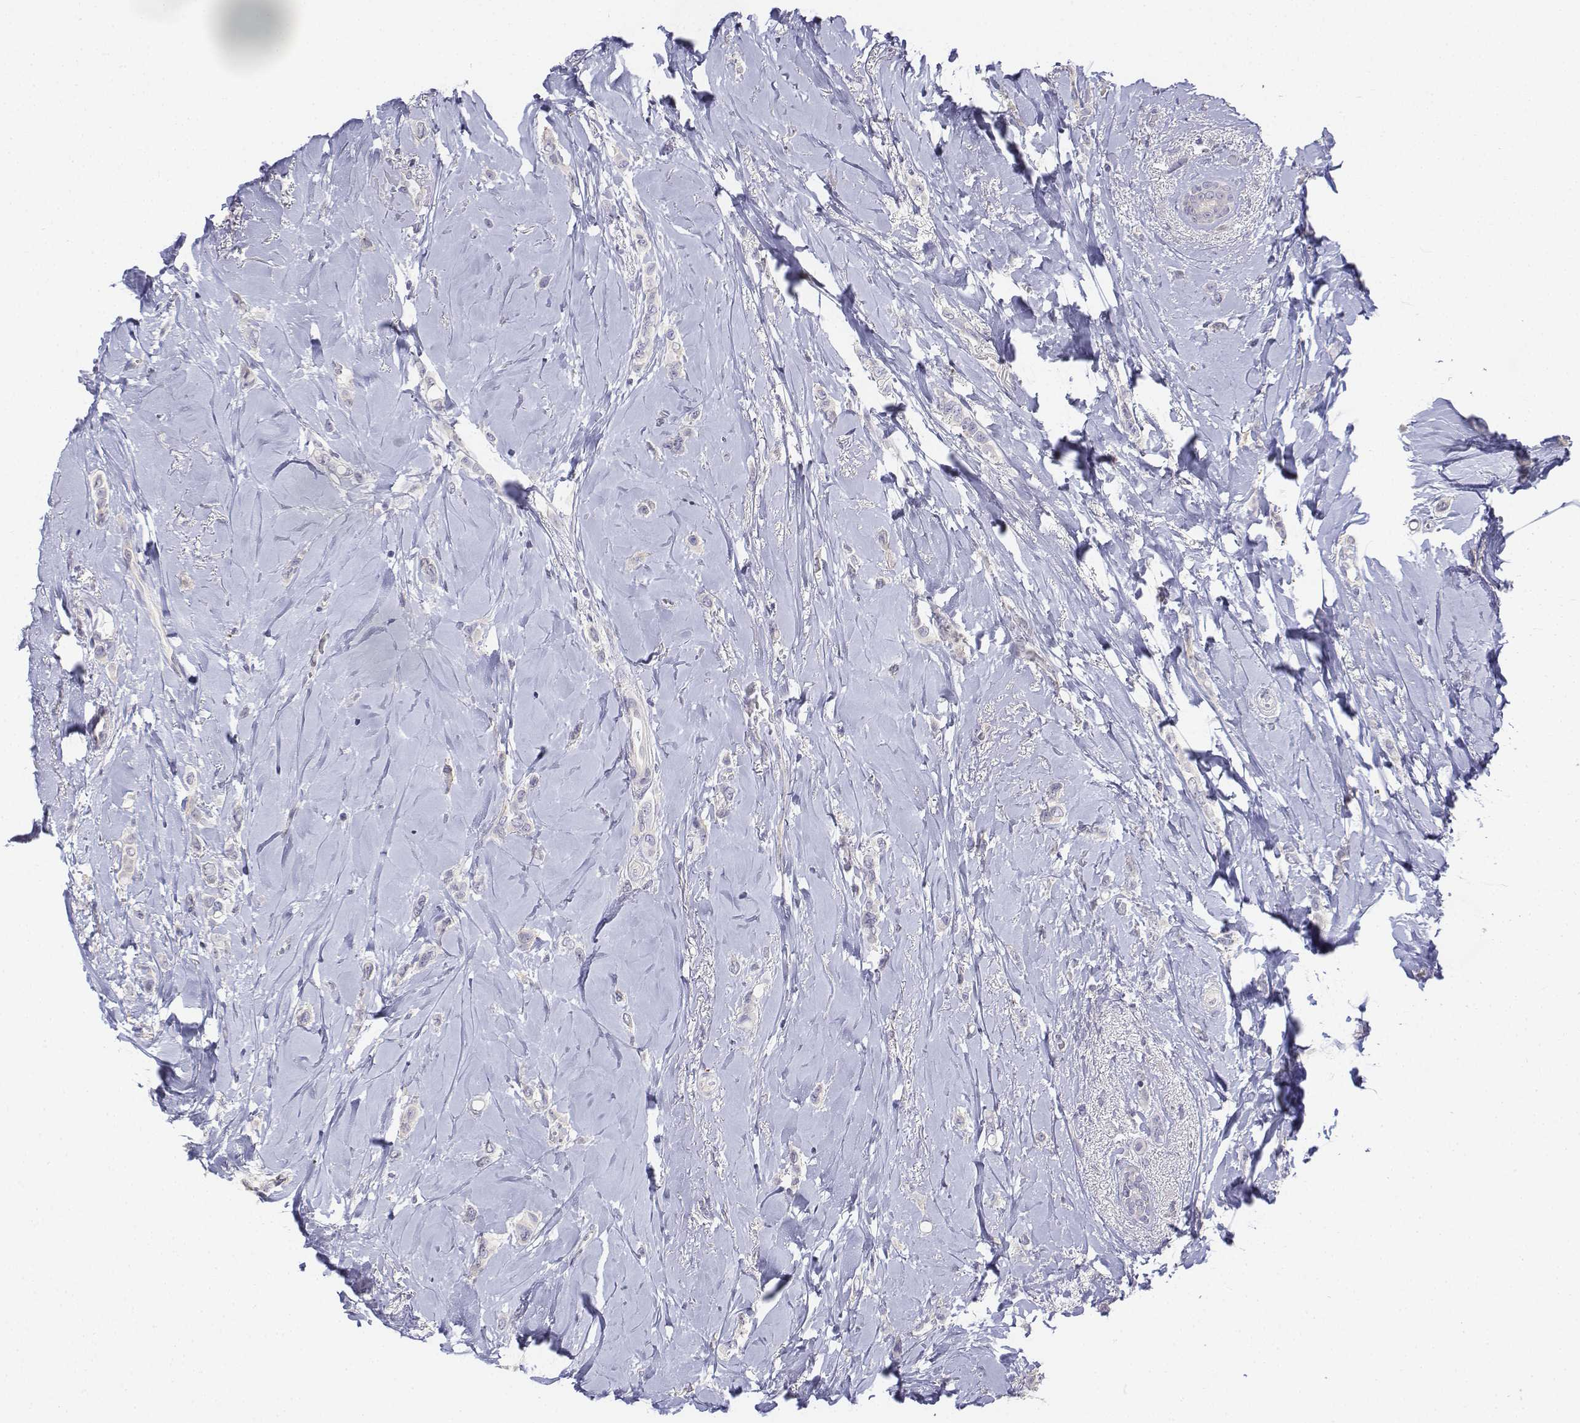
{"staining": {"intensity": "negative", "quantity": "none", "location": "none"}, "tissue": "breast cancer", "cell_type": "Tumor cells", "image_type": "cancer", "snomed": [{"axis": "morphology", "description": "Lobular carcinoma"}, {"axis": "topography", "description": "Breast"}], "caption": "Immunohistochemical staining of breast cancer displays no significant expression in tumor cells. The staining was performed using DAB to visualize the protein expression in brown, while the nuclei were stained in blue with hematoxylin (Magnification: 20x).", "gene": "LGSN", "patient": {"sex": "female", "age": 66}}